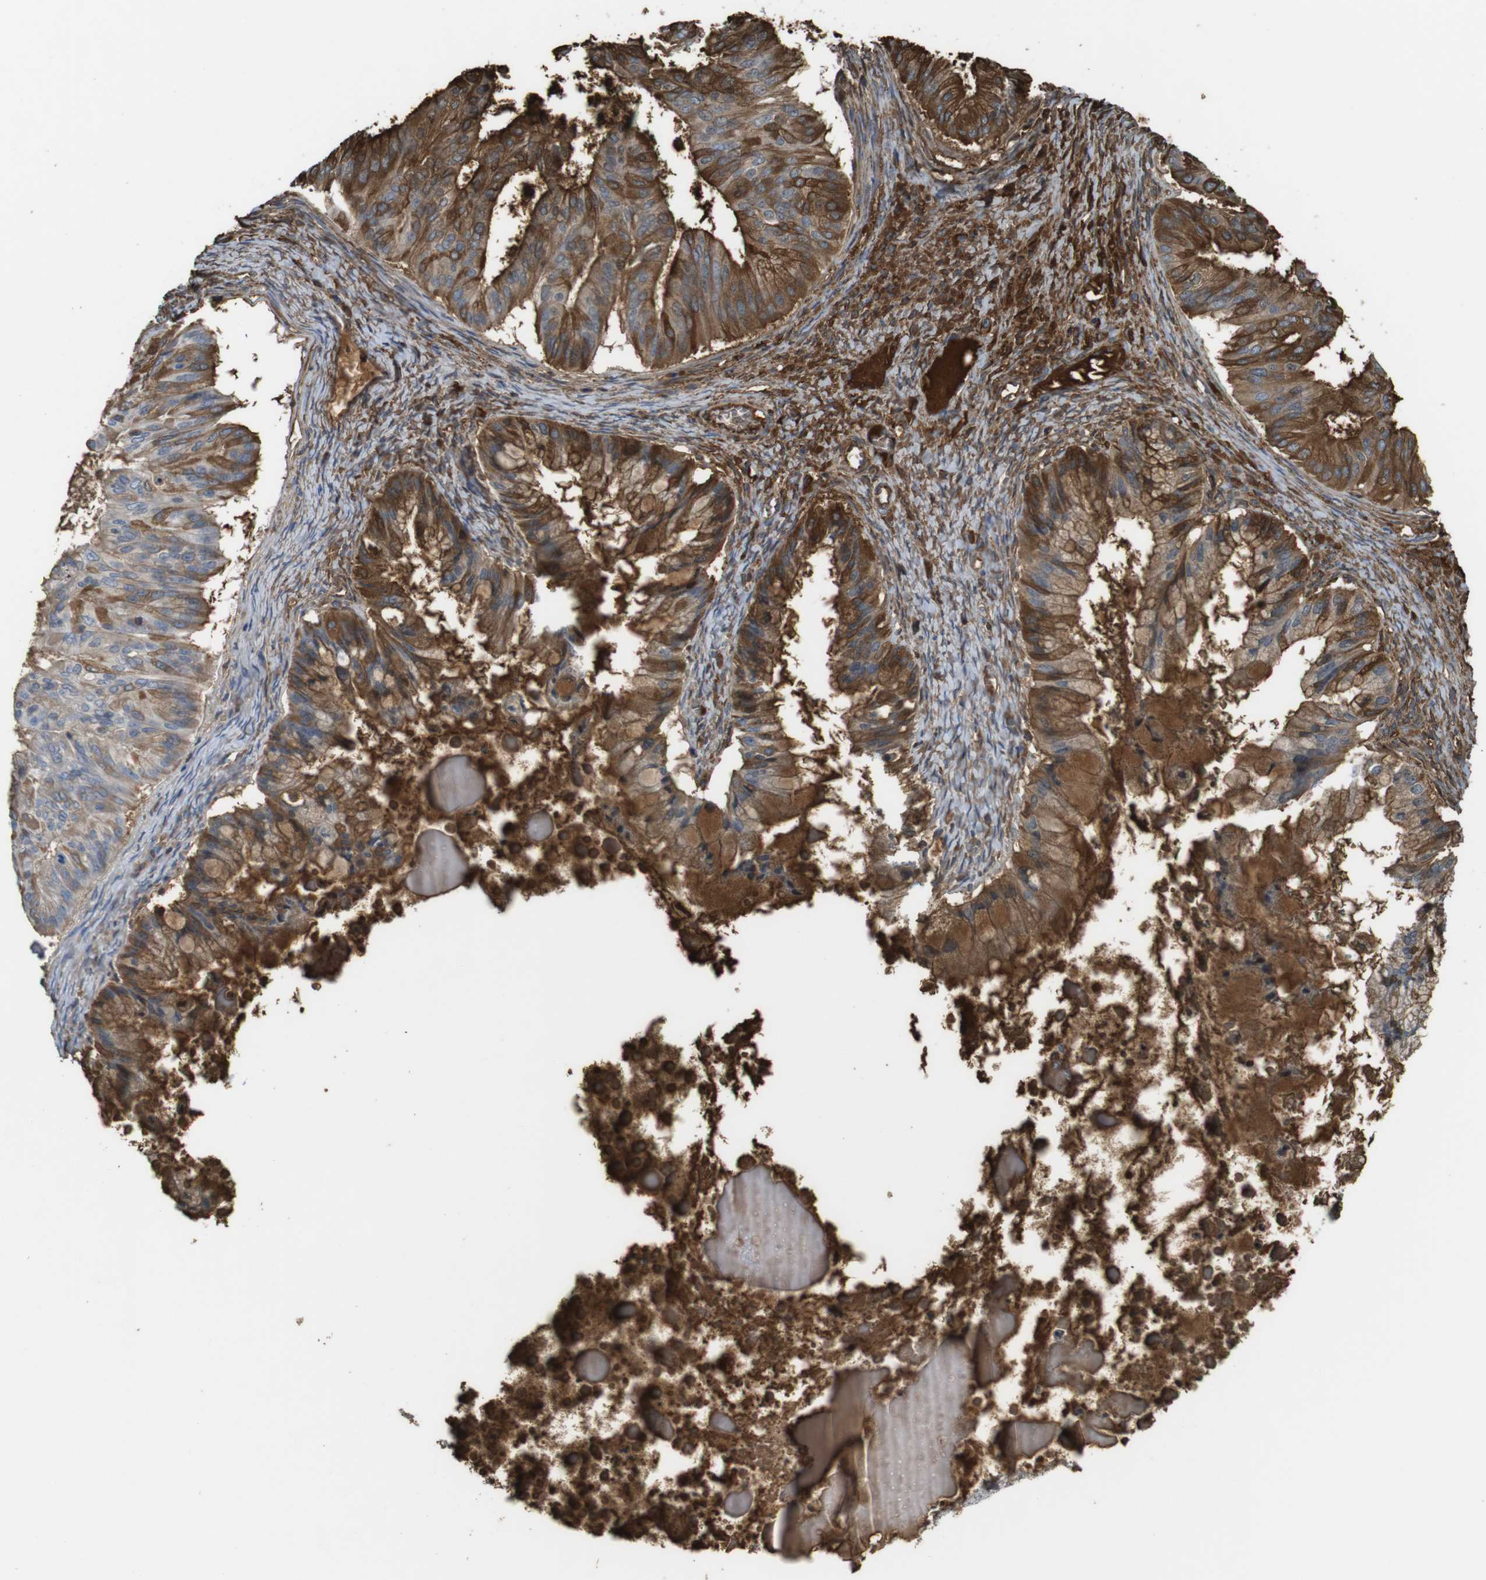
{"staining": {"intensity": "moderate", "quantity": ">75%", "location": "cytoplasmic/membranous"}, "tissue": "ovarian cancer", "cell_type": "Tumor cells", "image_type": "cancer", "snomed": [{"axis": "morphology", "description": "Cystadenocarcinoma, mucinous, NOS"}, {"axis": "topography", "description": "Ovary"}], "caption": "Ovarian cancer (mucinous cystadenocarcinoma) stained for a protein (brown) demonstrates moderate cytoplasmic/membranous positive staining in about >75% of tumor cells.", "gene": "LTBP4", "patient": {"sex": "female", "age": 57}}